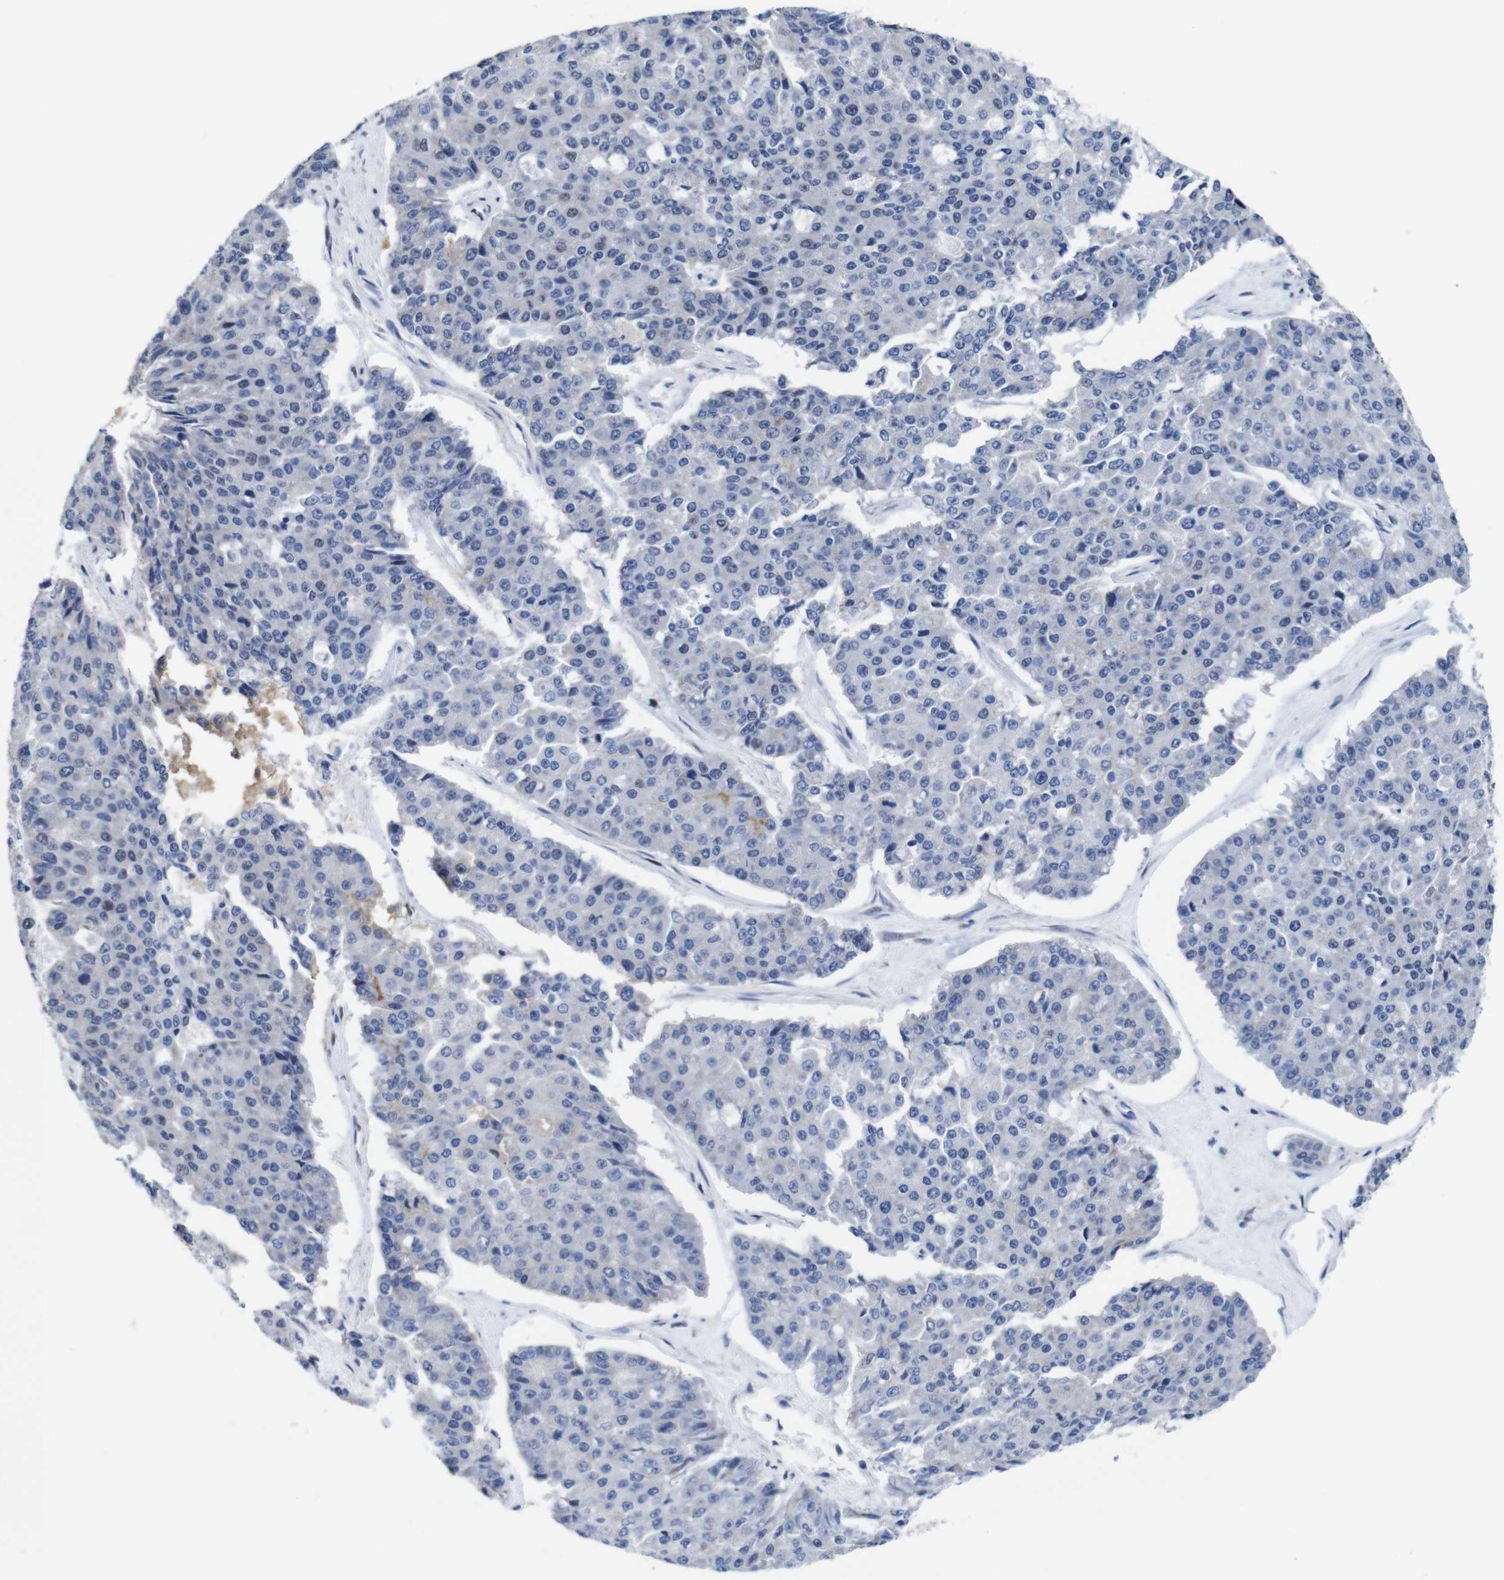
{"staining": {"intensity": "negative", "quantity": "none", "location": "none"}, "tissue": "pancreatic cancer", "cell_type": "Tumor cells", "image_type": "cancer", "snomed": [{"axis": "morphology", "description": "Adenocarcinoma, NOS"}, {"axis": "topography", "description": "Pancreas"}], "caption": "Tumor cells are negative for protein expression in human pancreatic cancer.", "gene": "GATA6", "patient": {"sex": "male", "age": 50}}